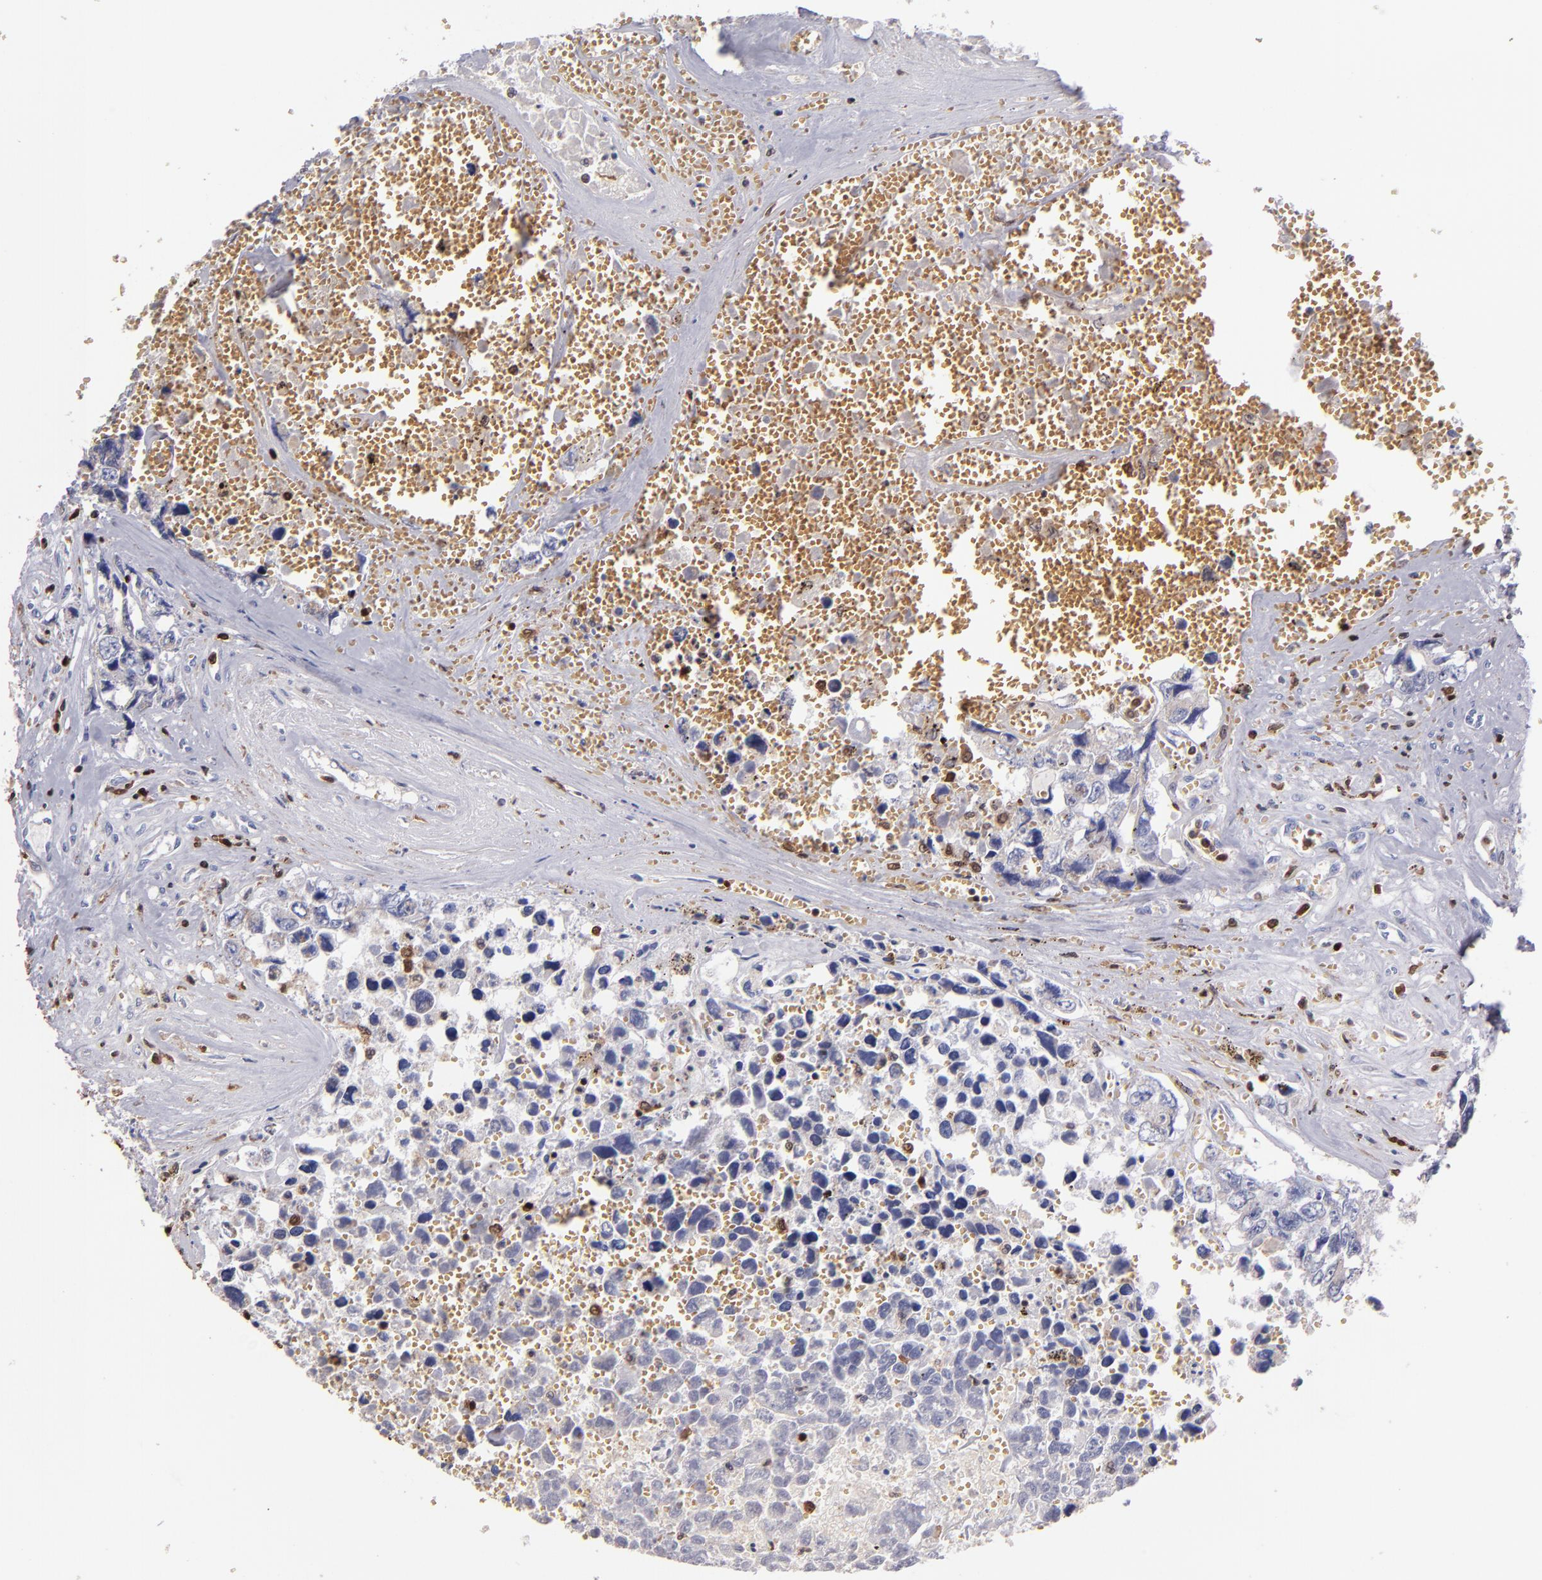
{"staining": {"intensity": "weak", "quantity": "<25%", "location": "cytoplasmic/membranous"}, "tissue": "testis cancer", "cell_type": "Tumor cells", "image_type": "cancer", "snomed": [{"axis": "morphology", "description": "Carcinoma, Embryonal, NOS"}, {"axis": "topography", "description": "Testis"}], "caption": "IHC histopathology image of human testis cancer (embryonal carcinoma) stained for a protein (brown), which exhibits no staining in tumor cells.", "gene": "S100A4", "patient": {"sex": "male", "age": 31}}